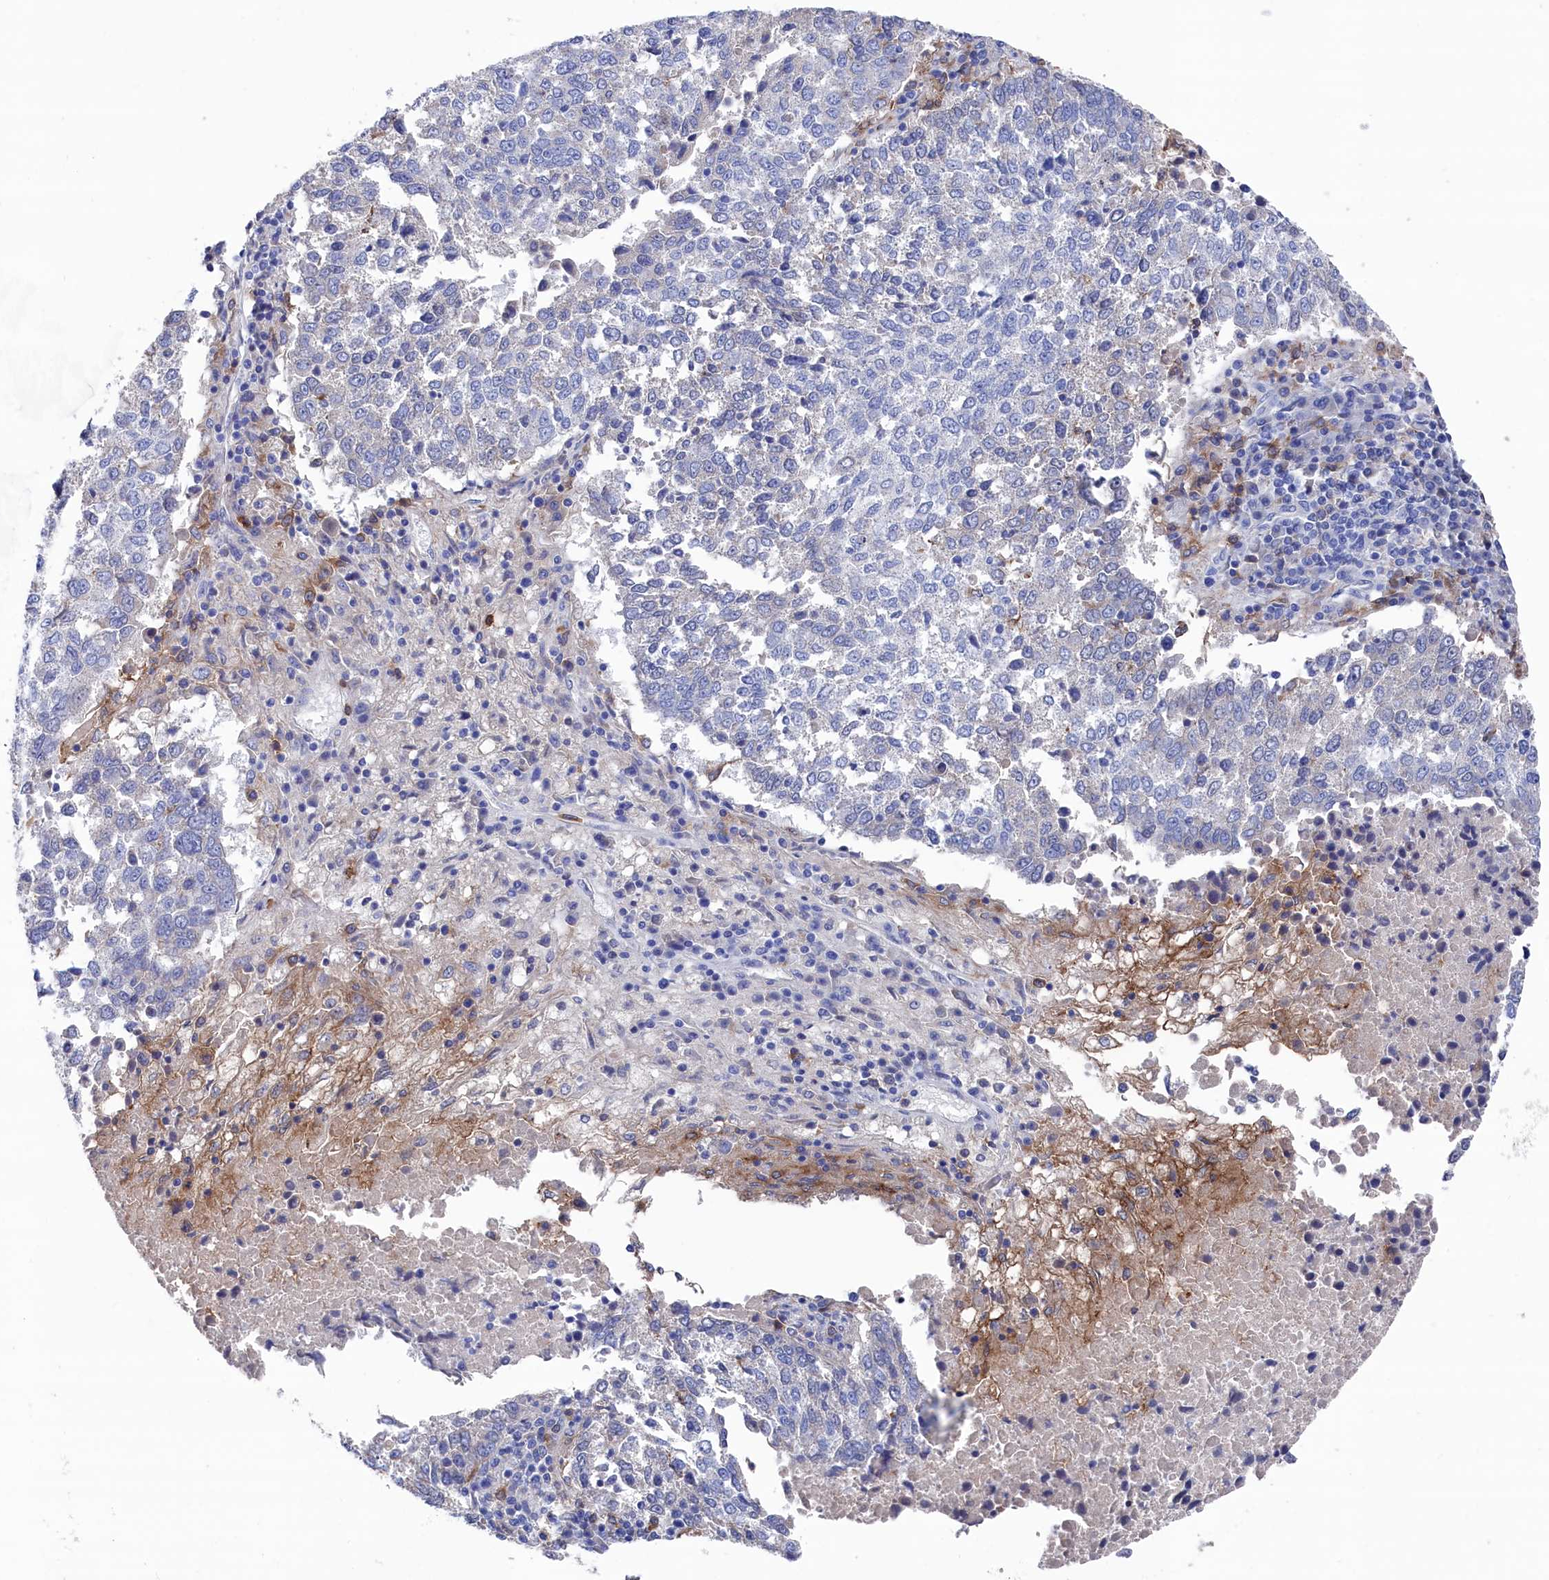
{"staining": {"intensity": "negative", "quantity": "none", "location": "none"}, "tissue": "lung cancer", "cell_type": "Tumor cells", "image_type": "cancer", "snomed": [{"axis": "morphology", "description": "Squamous cell carcinoma, NOS"}, {"axis": "topography", "description": "Lung"}], "caption": "The micrograph demonstrates no staining of tumor cells in lung cancer.", "gene": "TYROBP", "patient": {"sex": "male", "age": 73}}